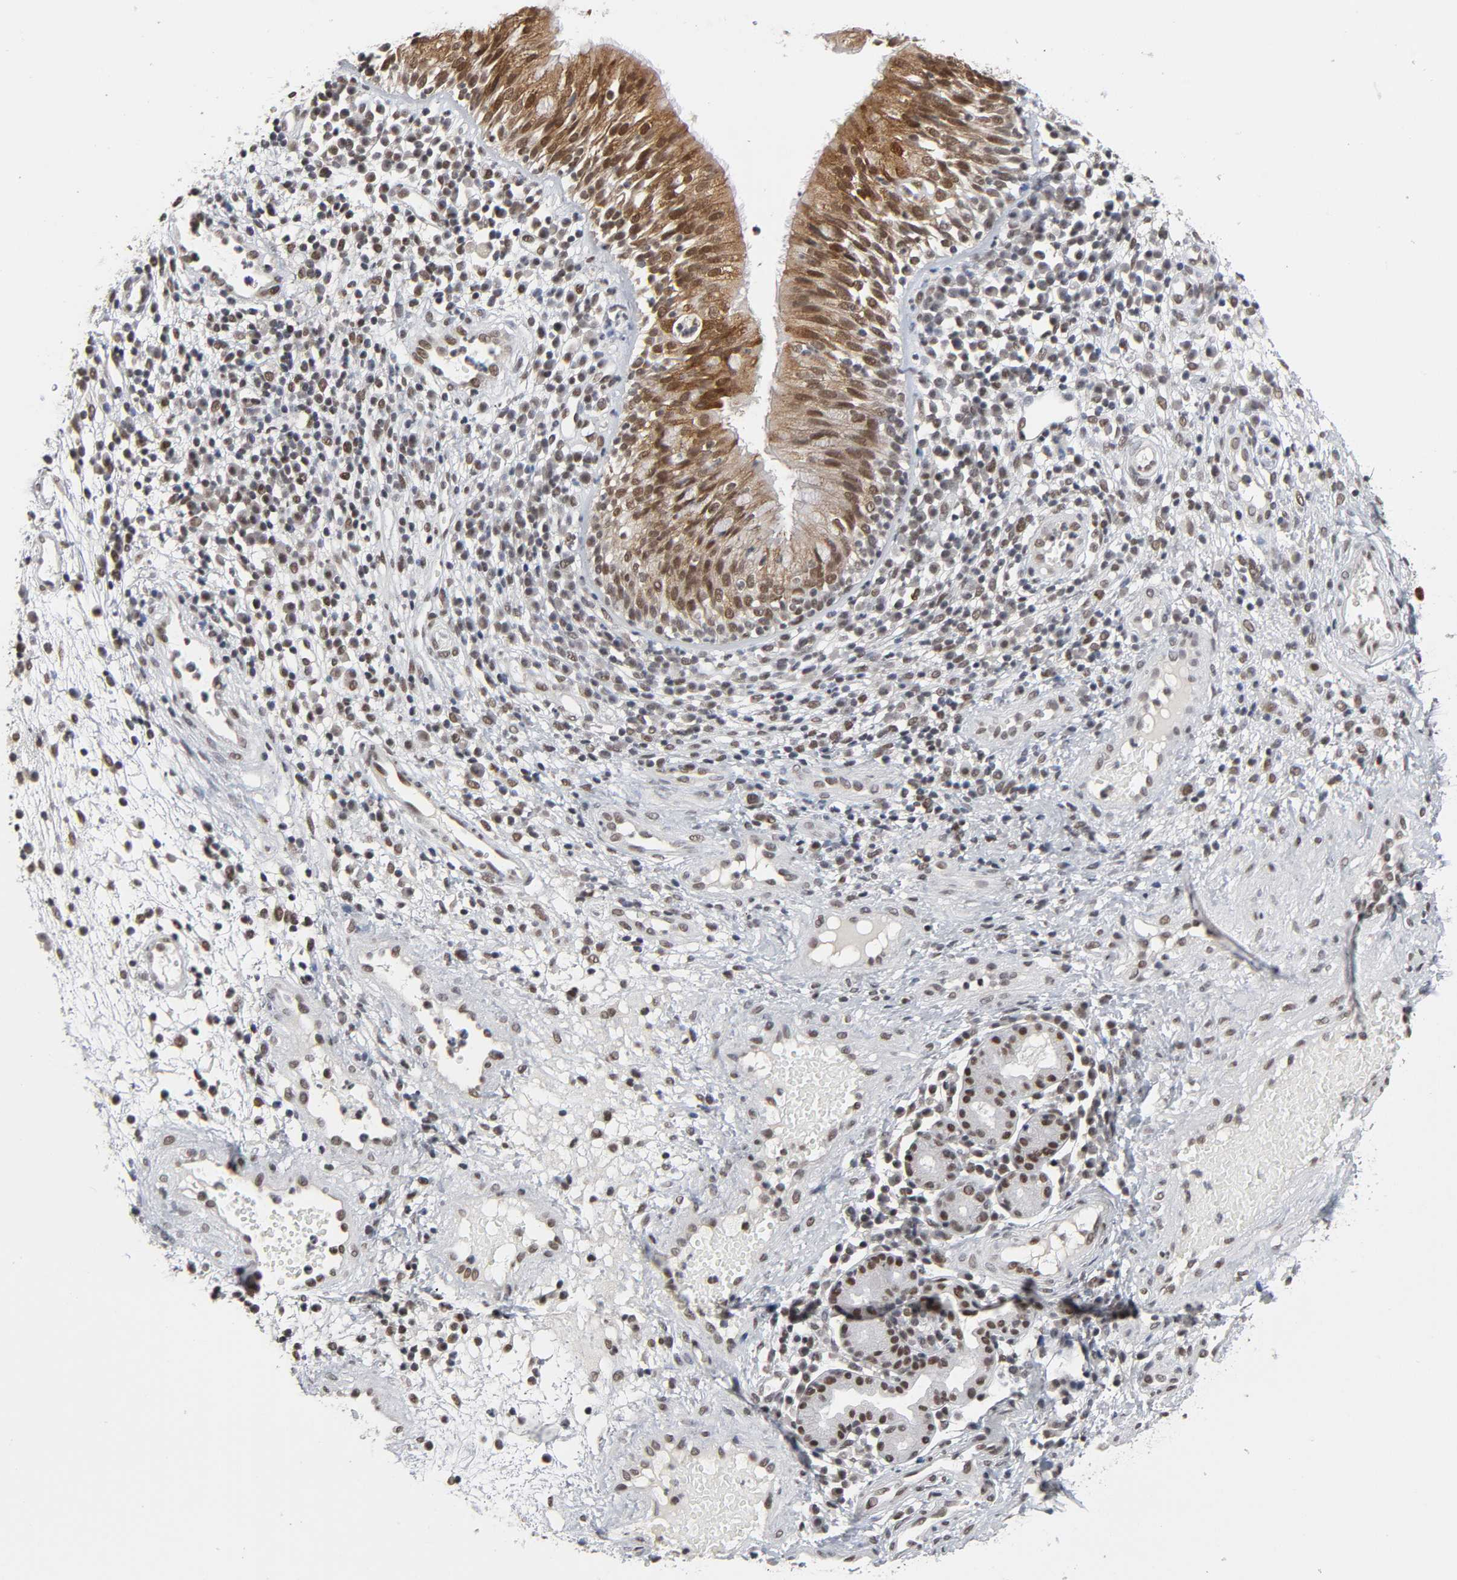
{"staining": {"intensity": "moderate", "quantity": ">75%", "location": "cytoplasmic/membranous,nuclear"}, "tissue": "nasopharynx", "cell_type": "Respiratory epithelial cells", "image_type": "normal", "snomed": [{"axis": "morphology", "description": "Normal tissue, NOS"}, {"axis": "morphology", "description": "Inflammation, NOS"}, {"axis": "morphology", "description": "Malignant melanoma, Metastatic site"}, {"axis": "topography", "description": "Nasopharynx"}], "caption": "Immunohistochemistry (IHC) staining of benign nasopharynx, which demonstrates medium levels of moderate cytoplasmic/membranous,nuclear positivity in about >75% of respiratory epithelial cells indicating moderate cytoplasmic/membranous,nuclear protein expression. The staining was performed using DAB (3,3'-diaminobenzidine) (brown) for protein detection and nuclei were counterstained in hematoxylin (blue).", "gene": "TRIM33", "patient": {"sex": "female", "age": 55}}